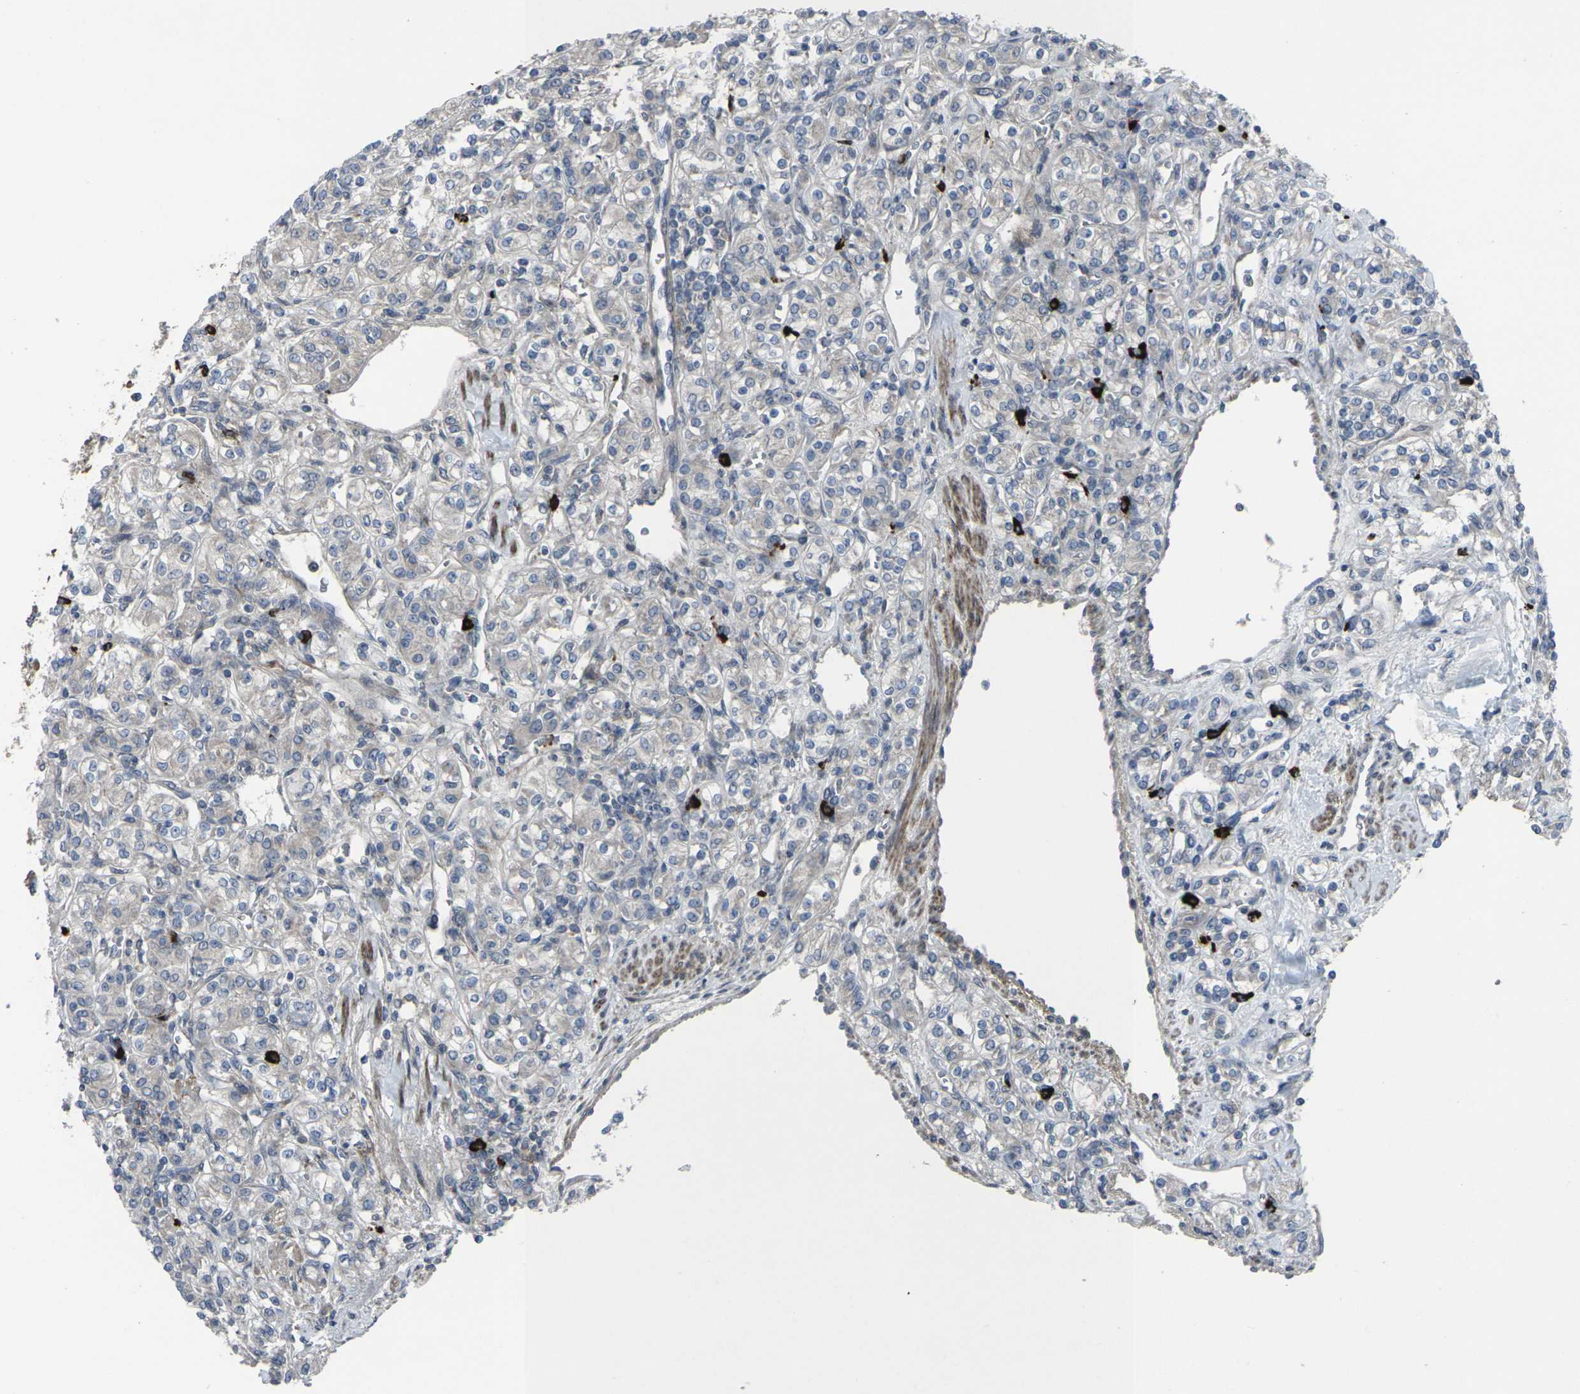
{"staining": {"intensity": "weak", "quantity": "<25%", "location": "cytoplasmic/membranous"}, "tissue": "renal cancer", "cell_type": "Tumor cells", "image_type": "cancer", "snomed": [{"axis": "morphology", "description": "Adenocarcinoma, NOS"}, {"axis": "topography", "description": "Kidney"}], "caption": "Tumor cells are negative for brown protein staining in renal cancer (adenocarcinoma).", "gene": "CCR10", "patient": {"sex": "male", "age": 77}}